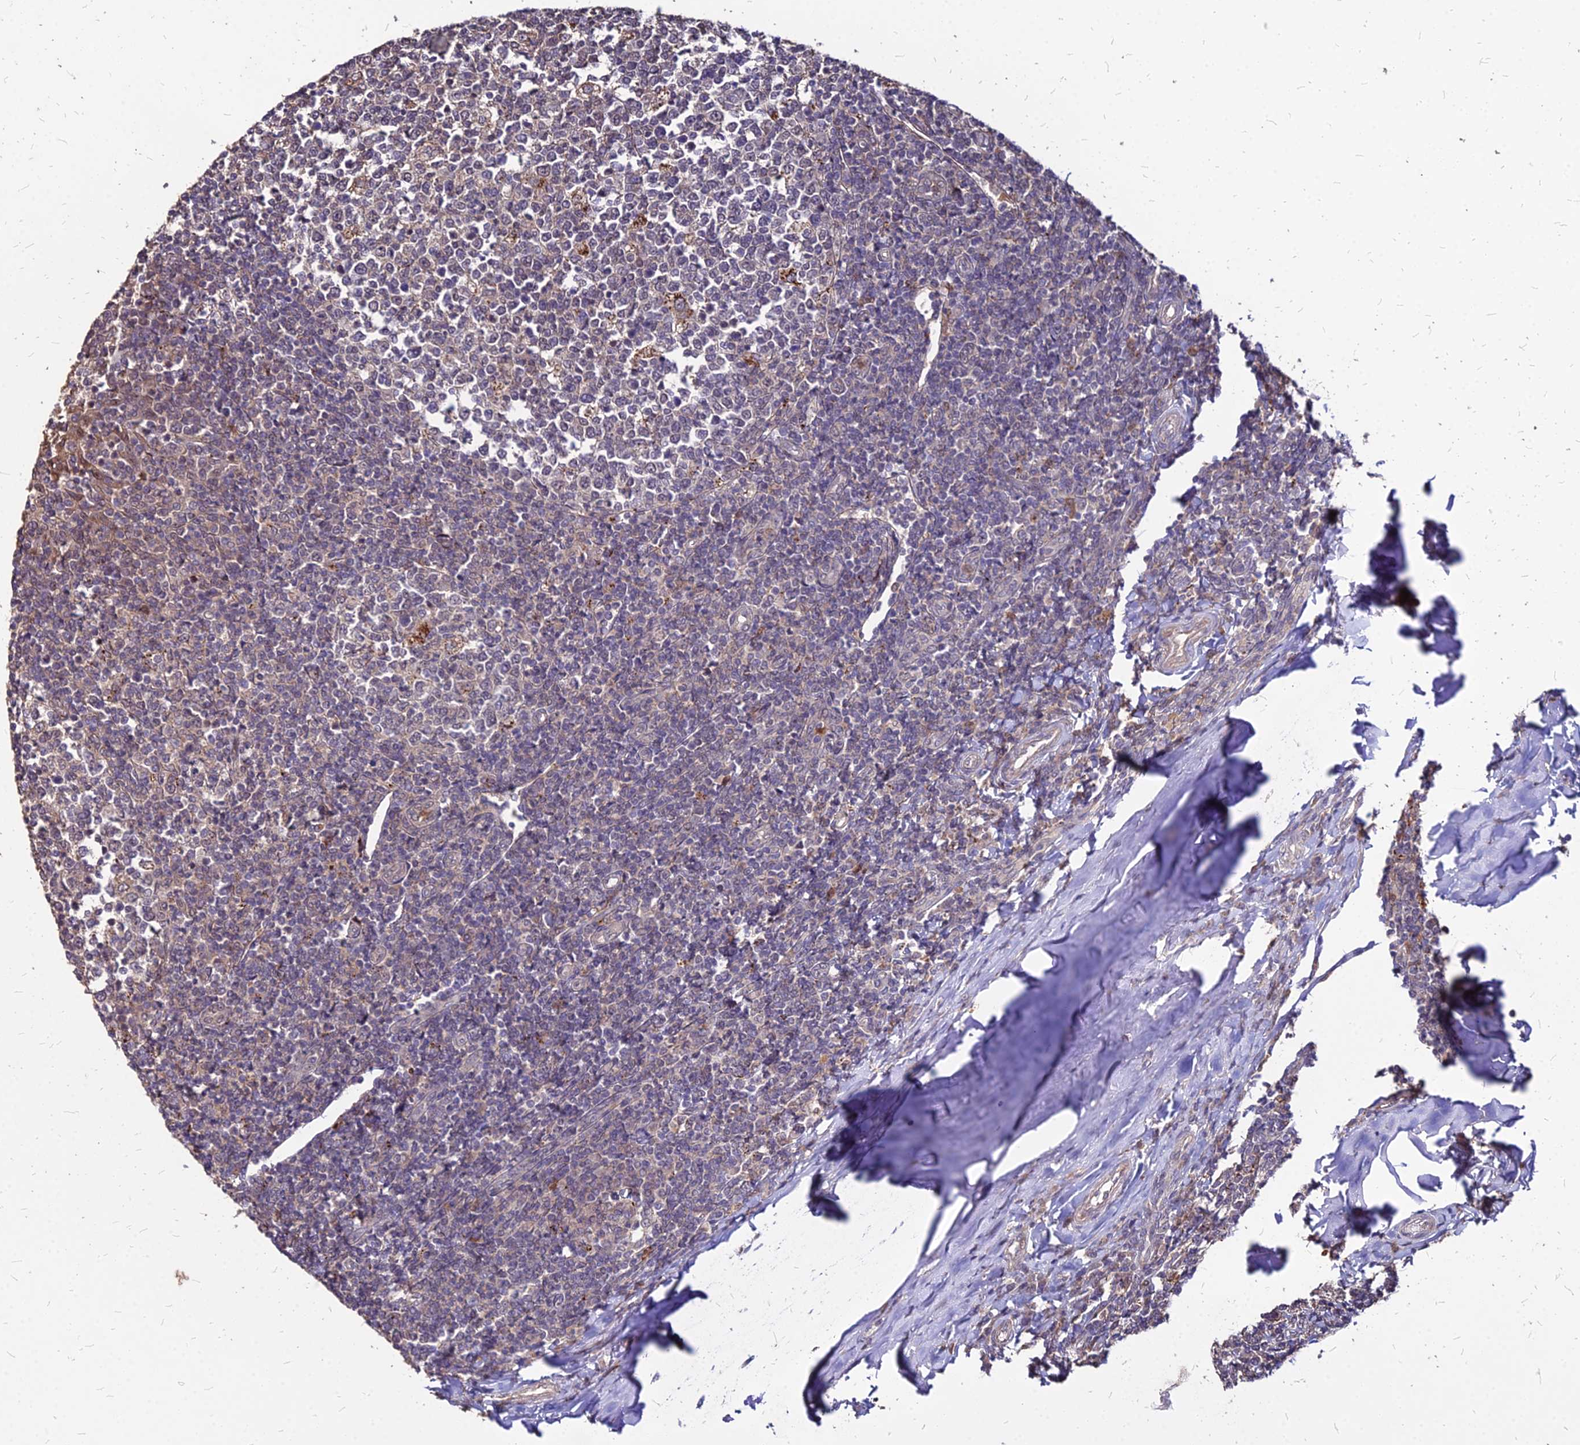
{"staining": {"intensity": "weak", "quantity": "25%-75%", "location": "cytoplasmic/membranous,nuclear"}, "tissue": "tonsil", "cell_type": "Germinal center cells", "image_type": "normal", "snomed": [{"axis": "morphology", "description": "Normal tissue, NOS"}, {"axis": "topography", "description": "Tonsil"}], "caption": "Immunohistochemistry (IHC) photomicrograph of unremarkable tonsil: tonsil stained using immunohistochemistry reveals low levels of weak protein expression localized specifically in the cytoplasmic/membranous,nuclear of germinal center cells, appearing as a cytoplasmic/membranous,nuclear brown color.", "gene": "APBA3", "patient": {"sex": "female", "age": 19}}